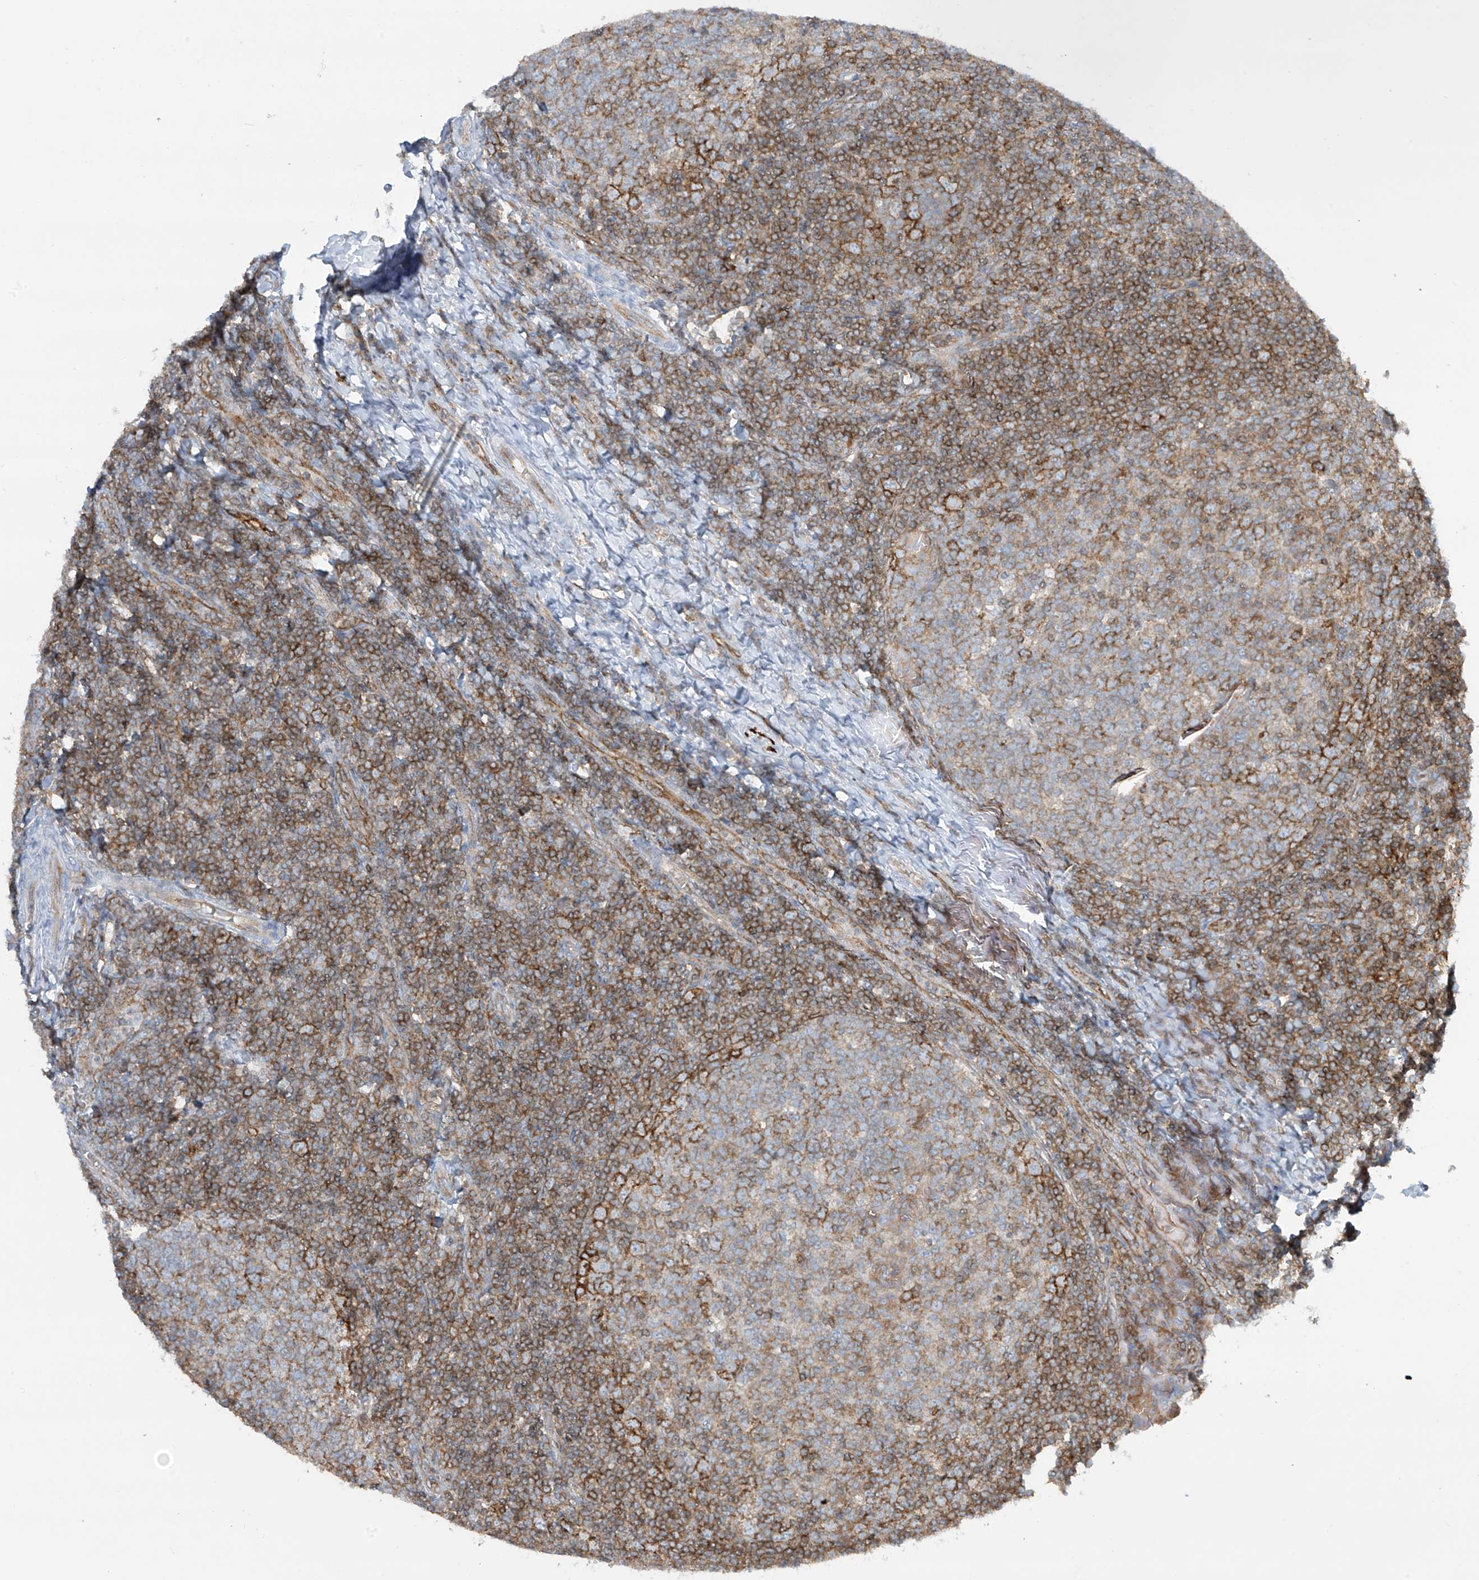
{"staining": {"intensity": "moderate", "quantity": ">75%", "location": "cytoplasmic/membranous"}, "tissue": "tonsil", "cell_type": "Germinal center cells", "image_type": "normal", "snomed": [{"axis": "morphology", "description": "Normal tissue, NOS"}, {"axis": "topography", "description": "Tonsil"}], "caption": "Tonsil stained for a protein shows moderate cytoplasmic/membranous positivity in germinal center cells. (IHC, brightfield microscopy, high magnification).", "gene": "HLA", "patient": {"sex": "female", "age": 19}}